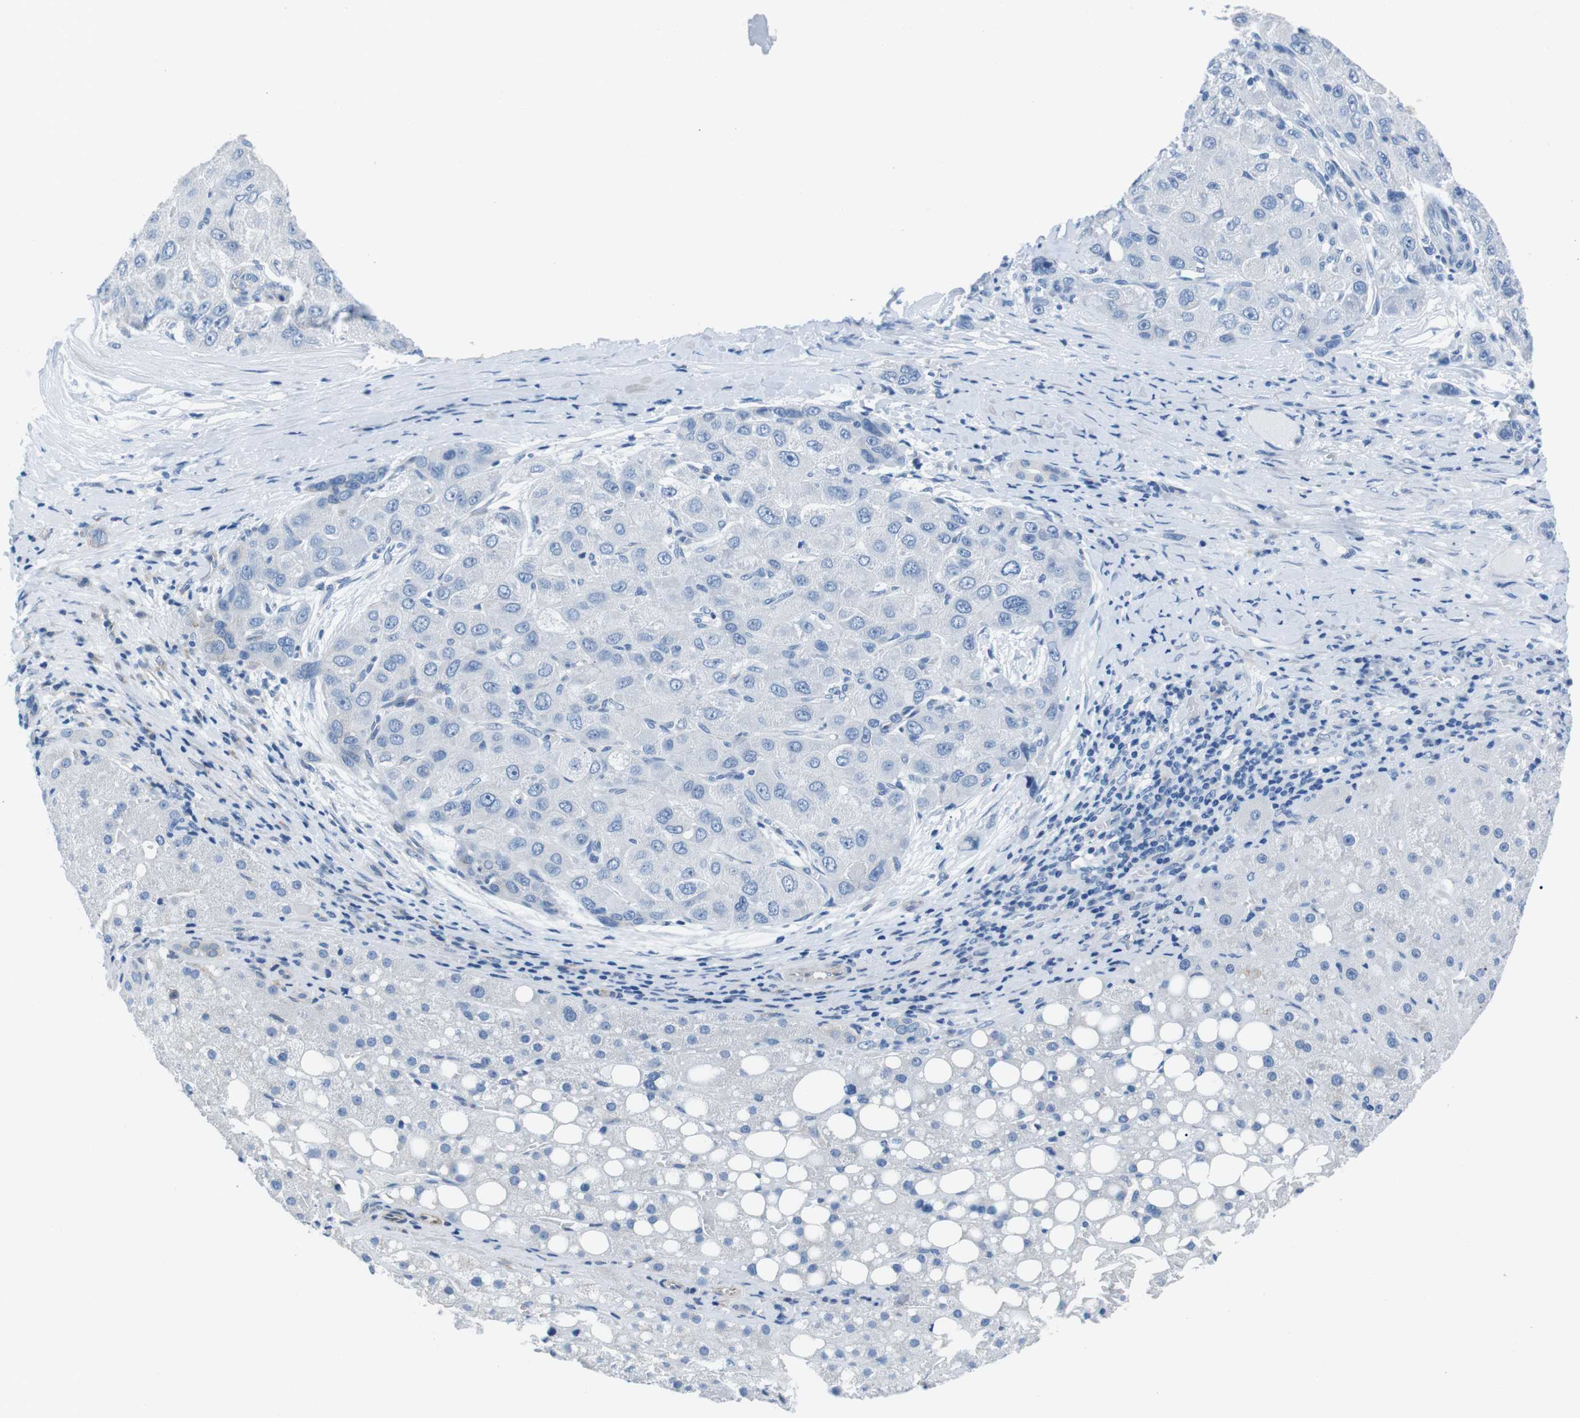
{"staining": {"intensity": "negative", "quantity": "none", "location": "none"}, "tissue": "liver cancer", "cell_type": "Tumor cells", "image_type": "cancer", "snomed": [{"axis": "morphology", "description": "Carcinoma, Hepatocellular, NOS"}, {"axis": "topography", "description": "Liver"}], "caption": "Human liver cancer stained for a protein using IHC shows no positivity in tumor cells.", "gene": "MUC2", "patient": {"sex": "male", "age": 80}}